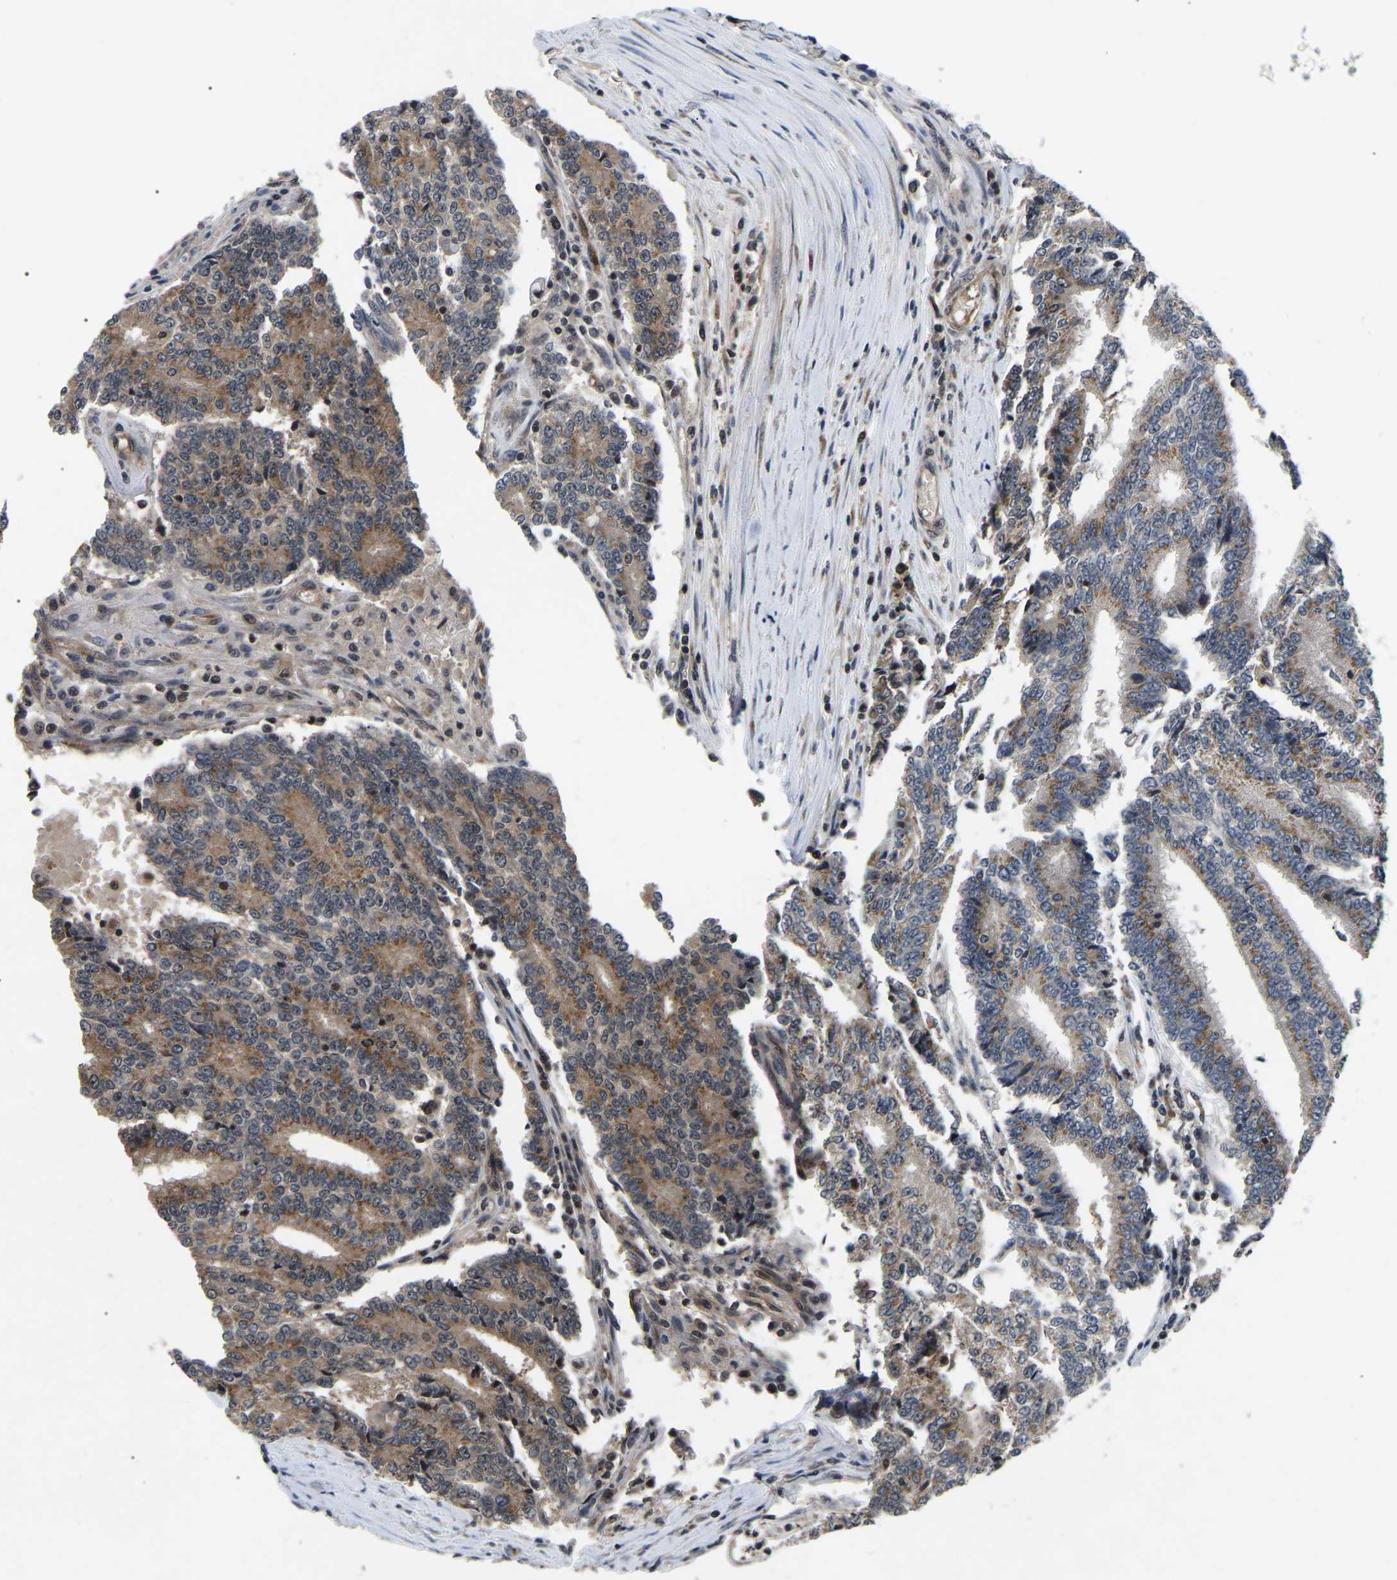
{"staining": {"intensity": "moderate", "quantity": ">75%", "location": "cytoplasmic/membranous"}, "tissue": "prostate cancer", "cell_type": "Tumor cells", "image_type": "cancer", "snomed": [{"axis": "morphology", "description": "Normal tissue, NOS"}, {"axis": "morphology", "description": "Adenocarcinoma, High grade"}, {"axis": "topography", "description": "Prostate"}, {"axis": "topography", "description": "Seminal veicle"}], "caption": "Immunohistochemistry image of human adenocarcinoma (high-grade) (prostate) stained for a protein (brown), which displays medium levels of moderate cytoplasmic/membranous expression in about >75% of tumor cells.", "gene": "RBM28", "patient": {"sex": "male", "age": 55}}